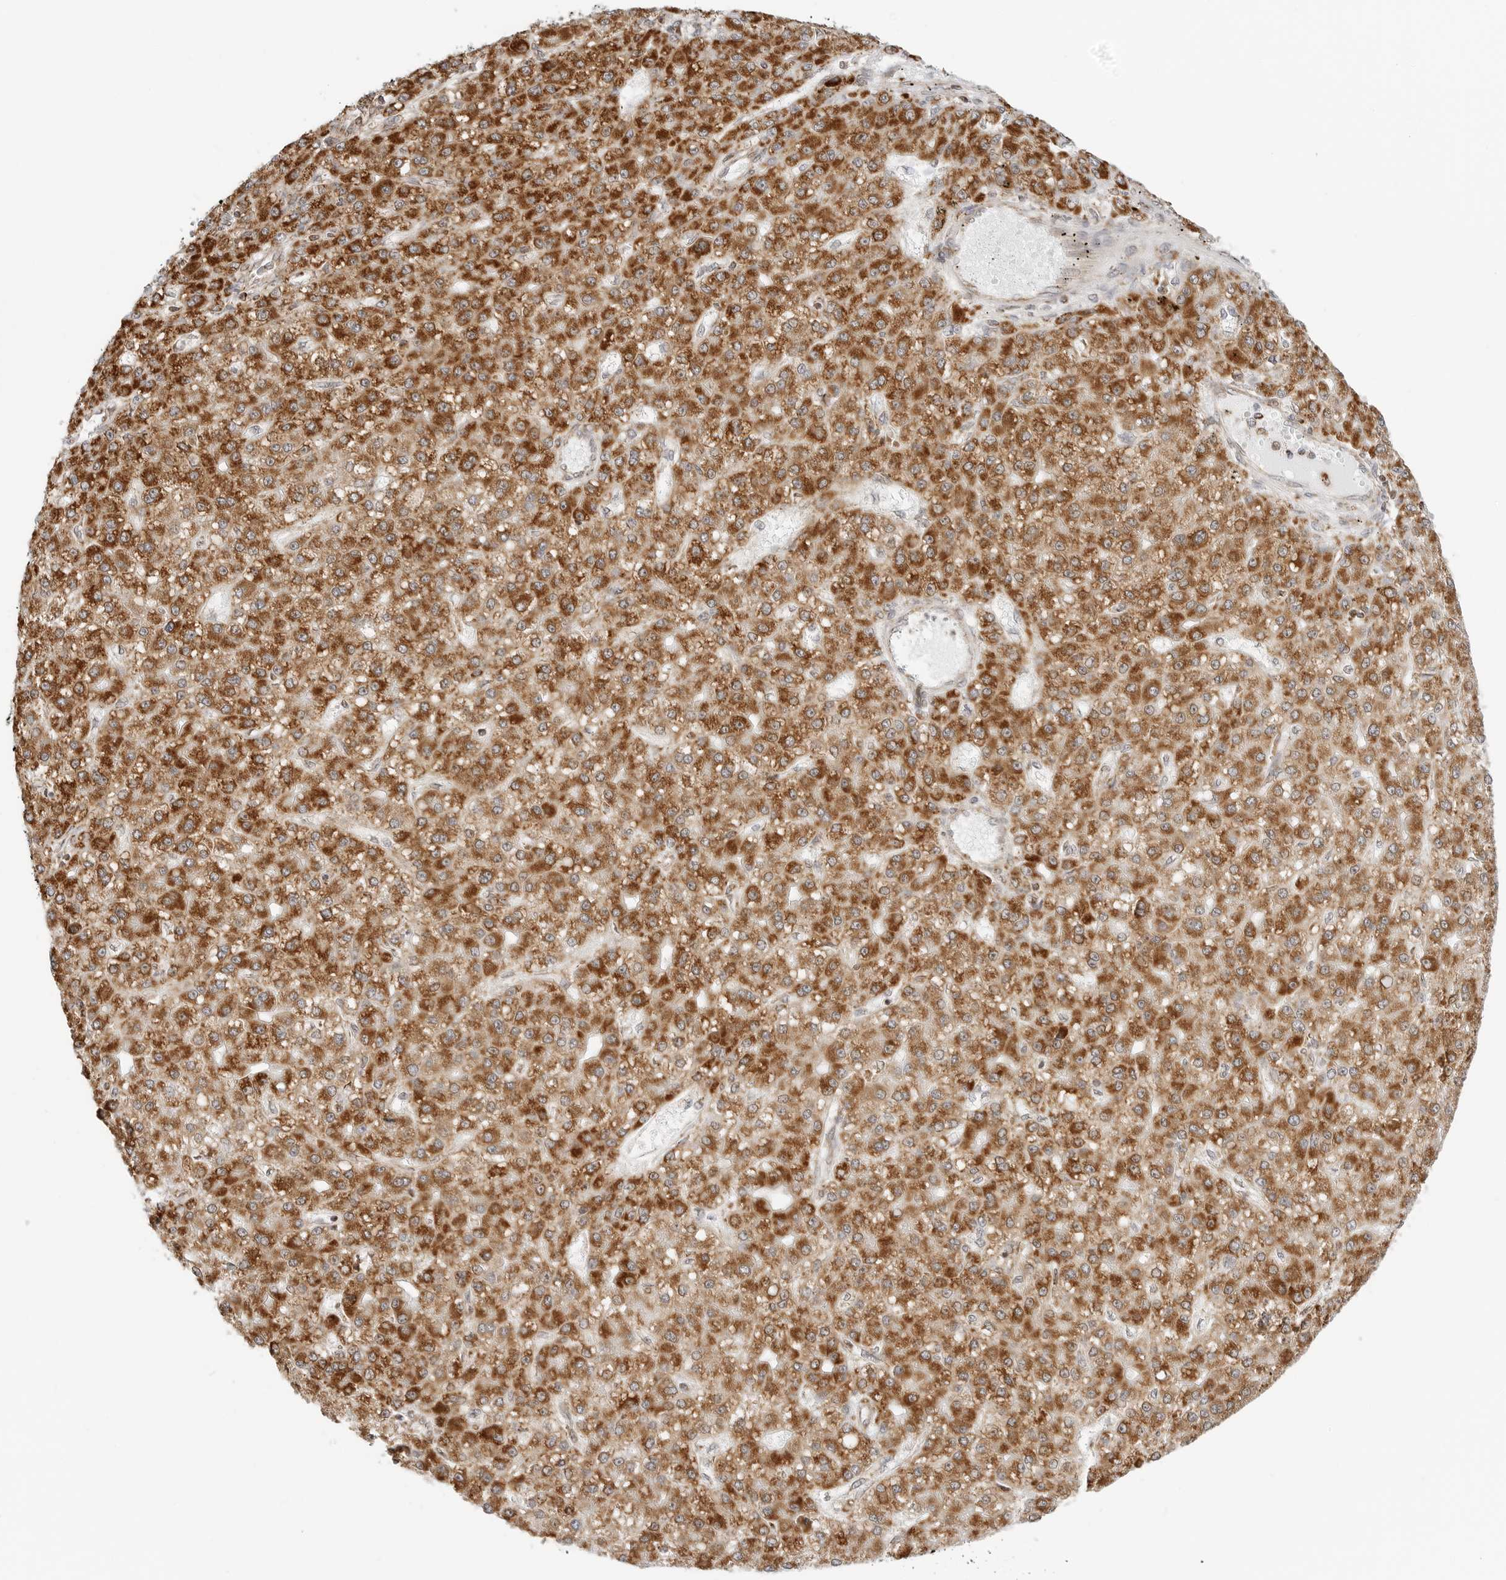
{"staining": {"intensity": "strong", "quantity": ">75%", "location": "cytoplasmic/membranous"}, "tissue": "liver cancer", "cell_type": "Tumor cells", "image_type": "cancer", "snomed": [{"axis": "morphology", "description": "Carcinoma, Hepatocellular, NOS"}, {"axis": "topography", "description": "Liver"}], "caption": "A high amount of strong cytoplasmic/membranous positivity is seen in approximately >75% of tumor cells in liver cancer (hepatocellular carcinoma) tissue.", "gene": "POLR3GL", "patient": {"sex": "male", "age": 67}}